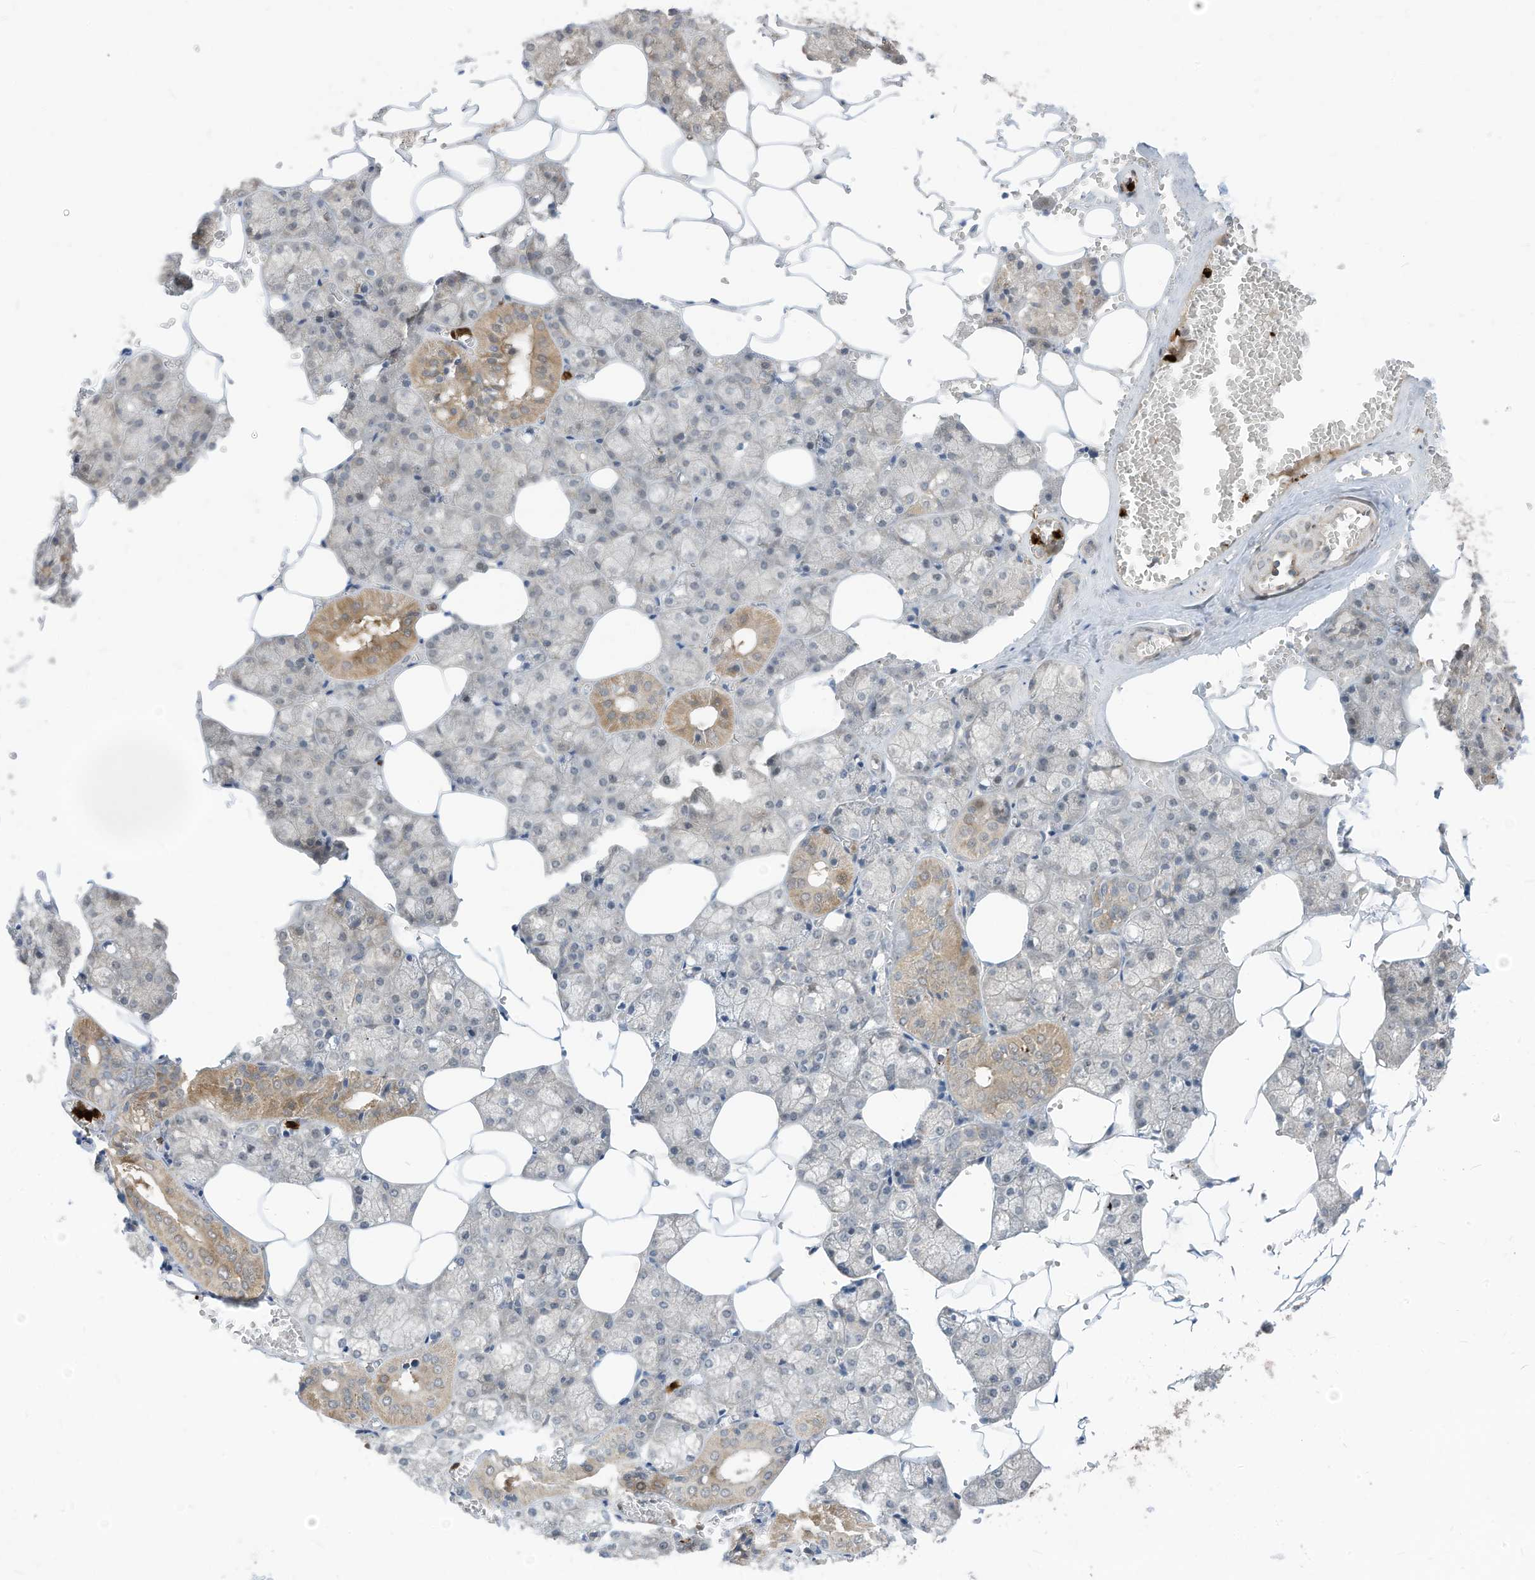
{"staining": {"intensity": "moderate", "quantity": "<25%", "location": "cytoplasmic/membranous"}, "tissue": "salivary gland", "cell_type": "Glandular cells", "image_type": "normal", "snomed": [{"axis": "morphology", "description": "Normal tissue, NOS"}, {"axis": "topography", "description": "Salivary gland"}], "caption": "Approximately <25% of glandular cells in benign human salivary gland display moderate cytoplasmic/membranous protein expression as visualized by brown immunohistochemical staining.", "gene": "CNKSR1", "patient": {"sex": "male", "age": 62}}